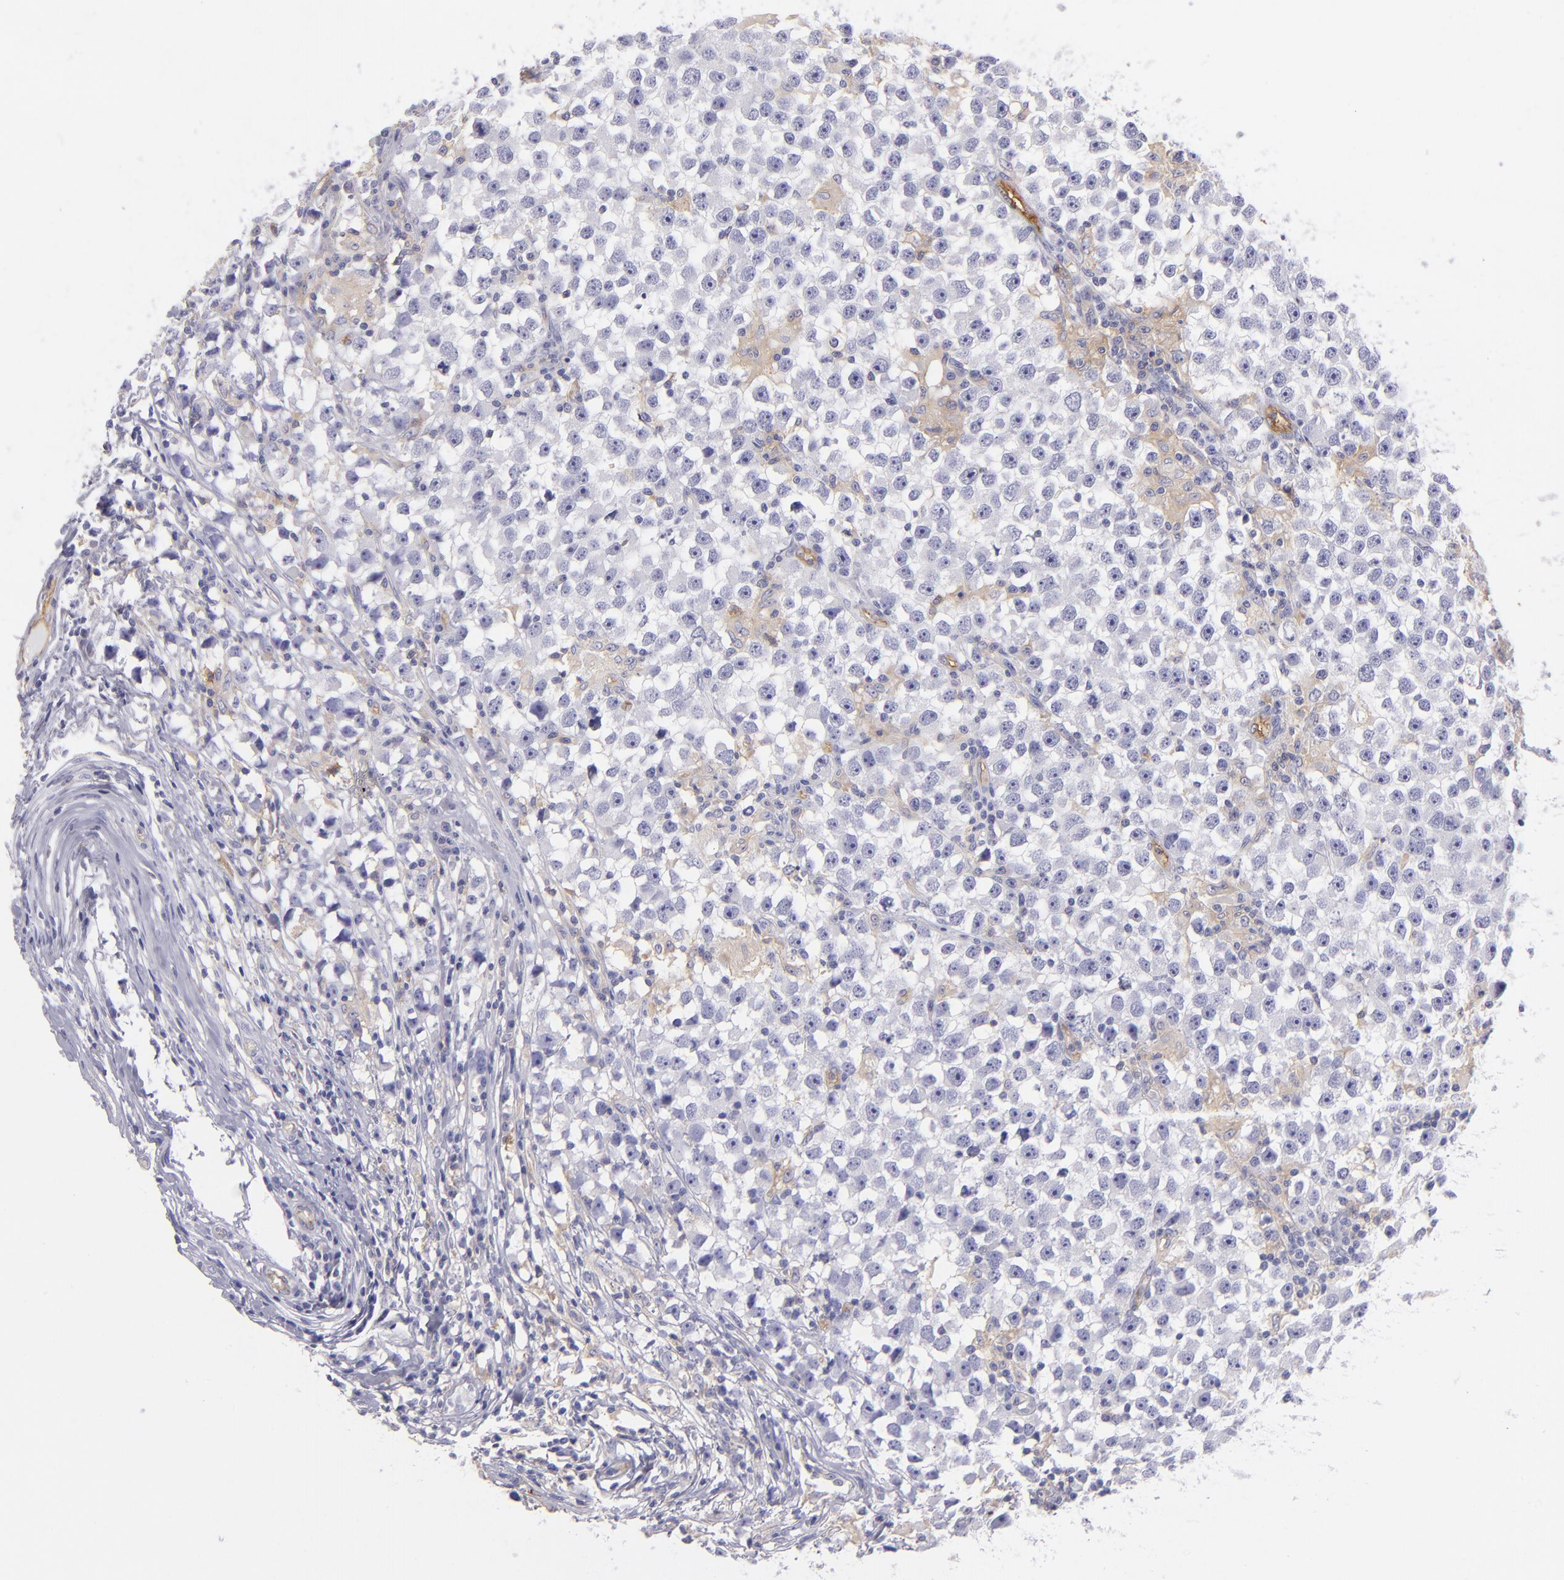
{"staining": {"intensity": "negative", "quantity": "none", "location": "none"}, "tissue": "testis cancer", "cell_type": "Tumor cells", "image_type": "cancer", "snomed": [{"axis": "morphology", "description": "Seminoma, NOS"}, {"axis": "topography", "description": "Testis"}], "caption": "DAB immunohistochemical staining of testis cancer exhibits no significant staining in tumor cells.", "gene": "ENTPD1", "patient": {"sex": "male", "age": 33}}